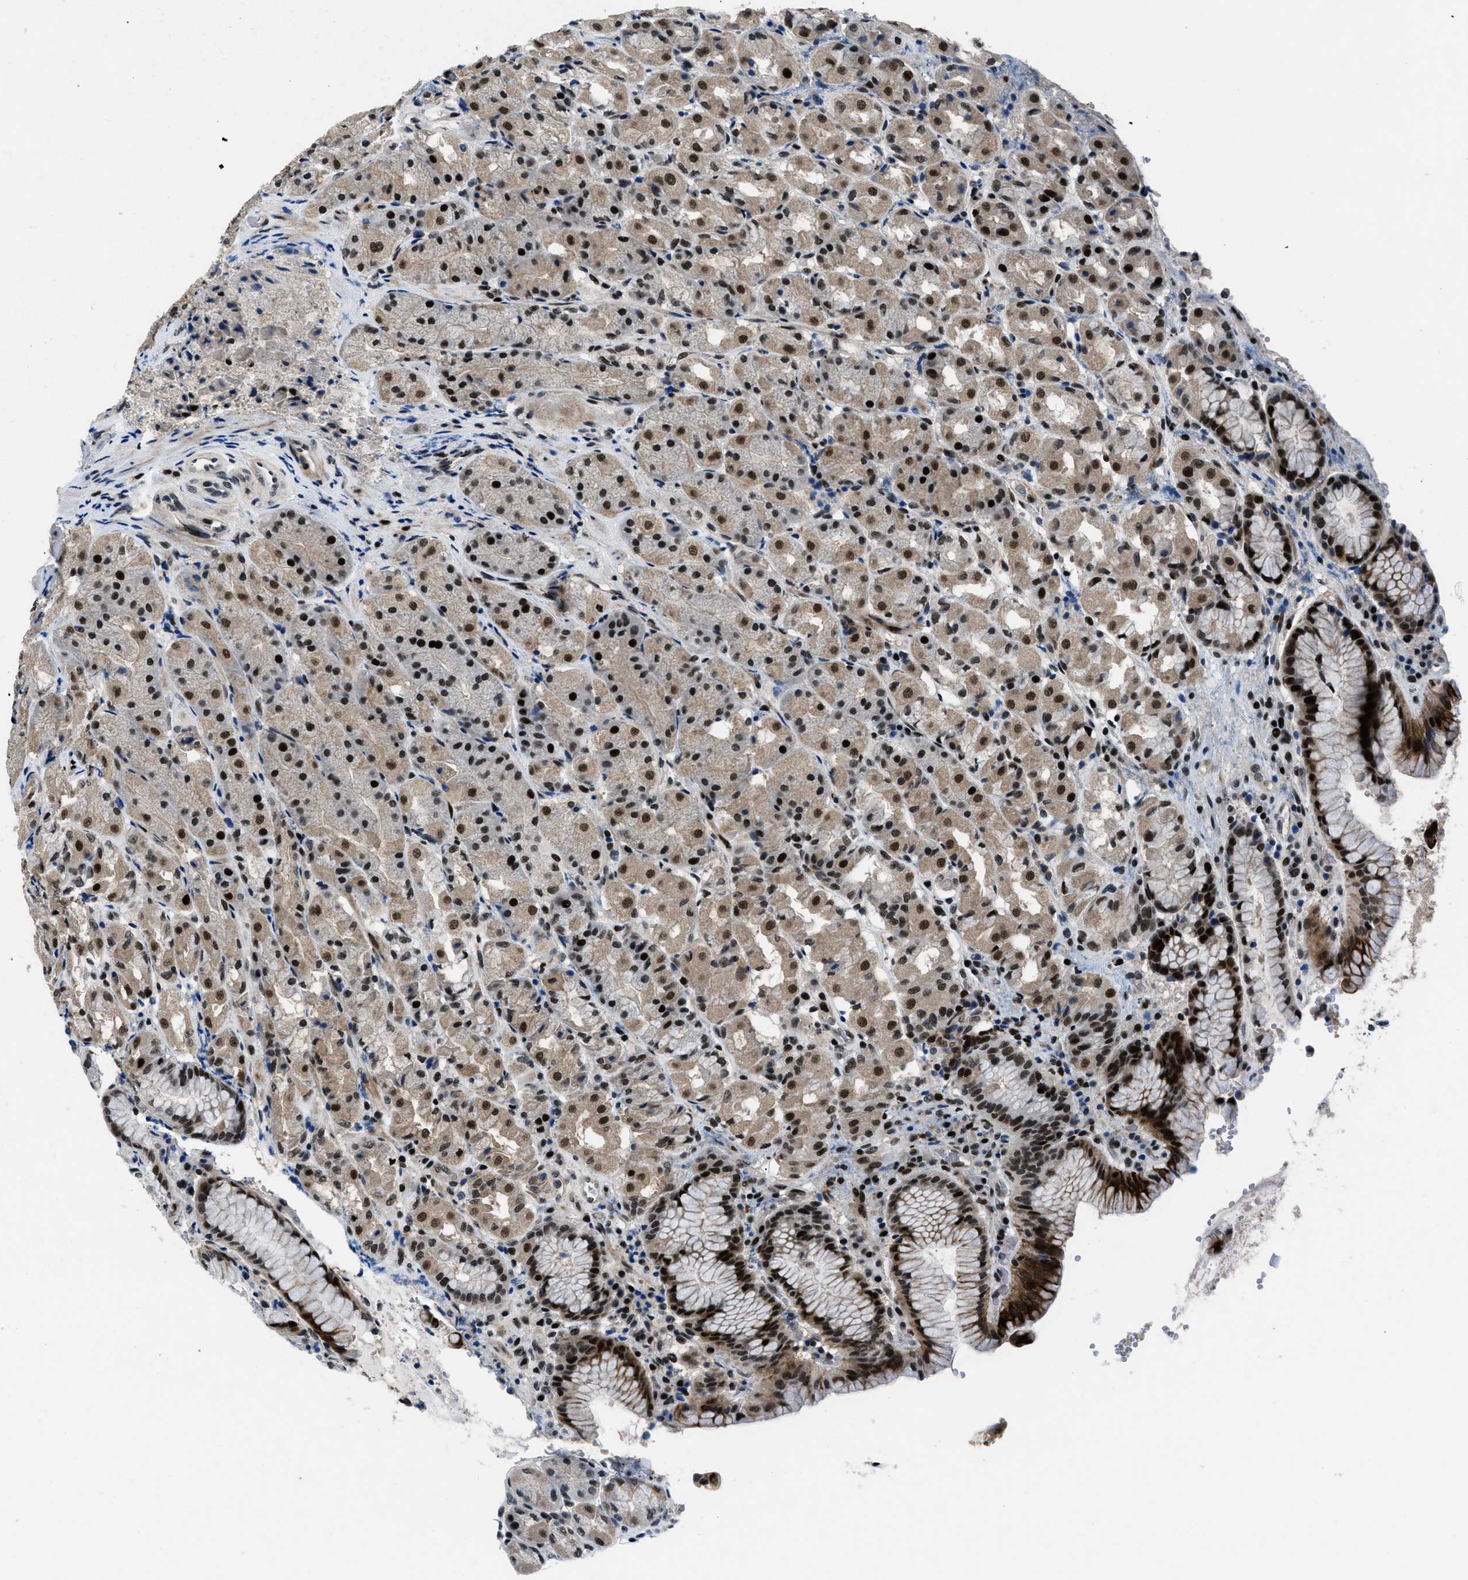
{"staining": {"intensity": "strong", "quantity": ">75%", "location": "cytoplasmic/membranous,nuclear"}, "tissue": "stomach", "cell_type": "Glandular cells", "image_type": "normal", "snomed": [{"axis": "morphology", "description": "Normal tissue, NOS"}, {"axis": "topography", "description": "Stomach"}, {"axis": "topography", "description": "Stomach, lower"}], "caption": "The histopathology image shows staining of unremarkable stomach, revealing strong cytoplasmic/membranous,nuclear protein expression (brown color) within glandular cells. Immunohistochemistry (ihc) stains the protein in brown and the nuclei are stained blue.", "gene": "SMARCB1", "patient": {"sex": "female", "age": 56}}